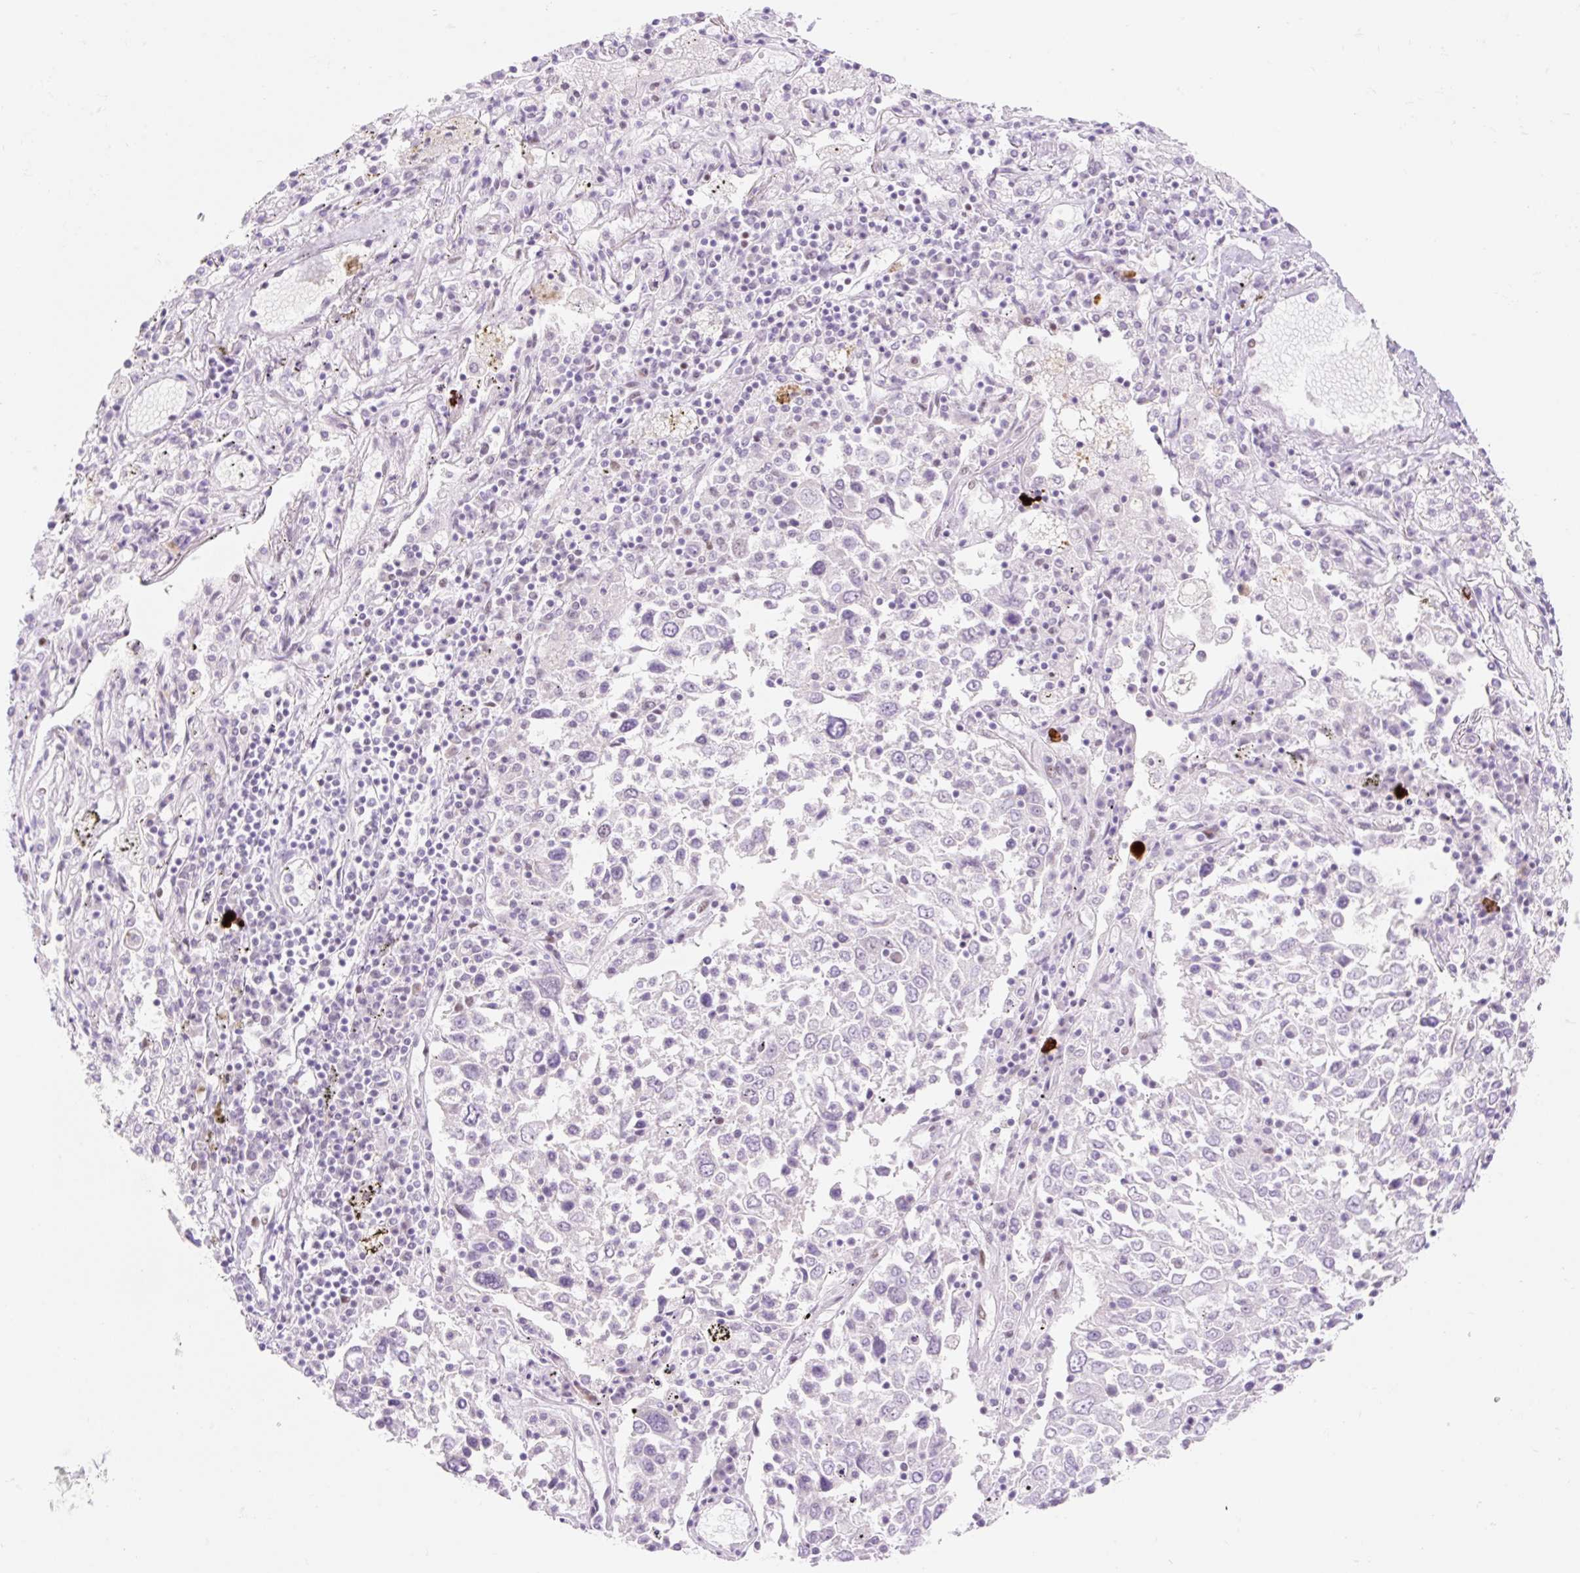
{"staining": {"intensity": "negative", "quantity": "none", "location": "none"}, "tissue": "lung cancer", "cell_type": "Tumor cells", "image_type": "cancer", "snomed": [{"axis": "morphology", "description": "Squamous cell carcinoma, NOS"}, {"axis": "topography", "description": "Lung"}], "caption": "Immunohistochemical staining of squamous cell carcinoma (lung) reveals no significant staining in tumor cells.", "gene": "H2BW1", "patient": {"sex": "male", "age": 65}}